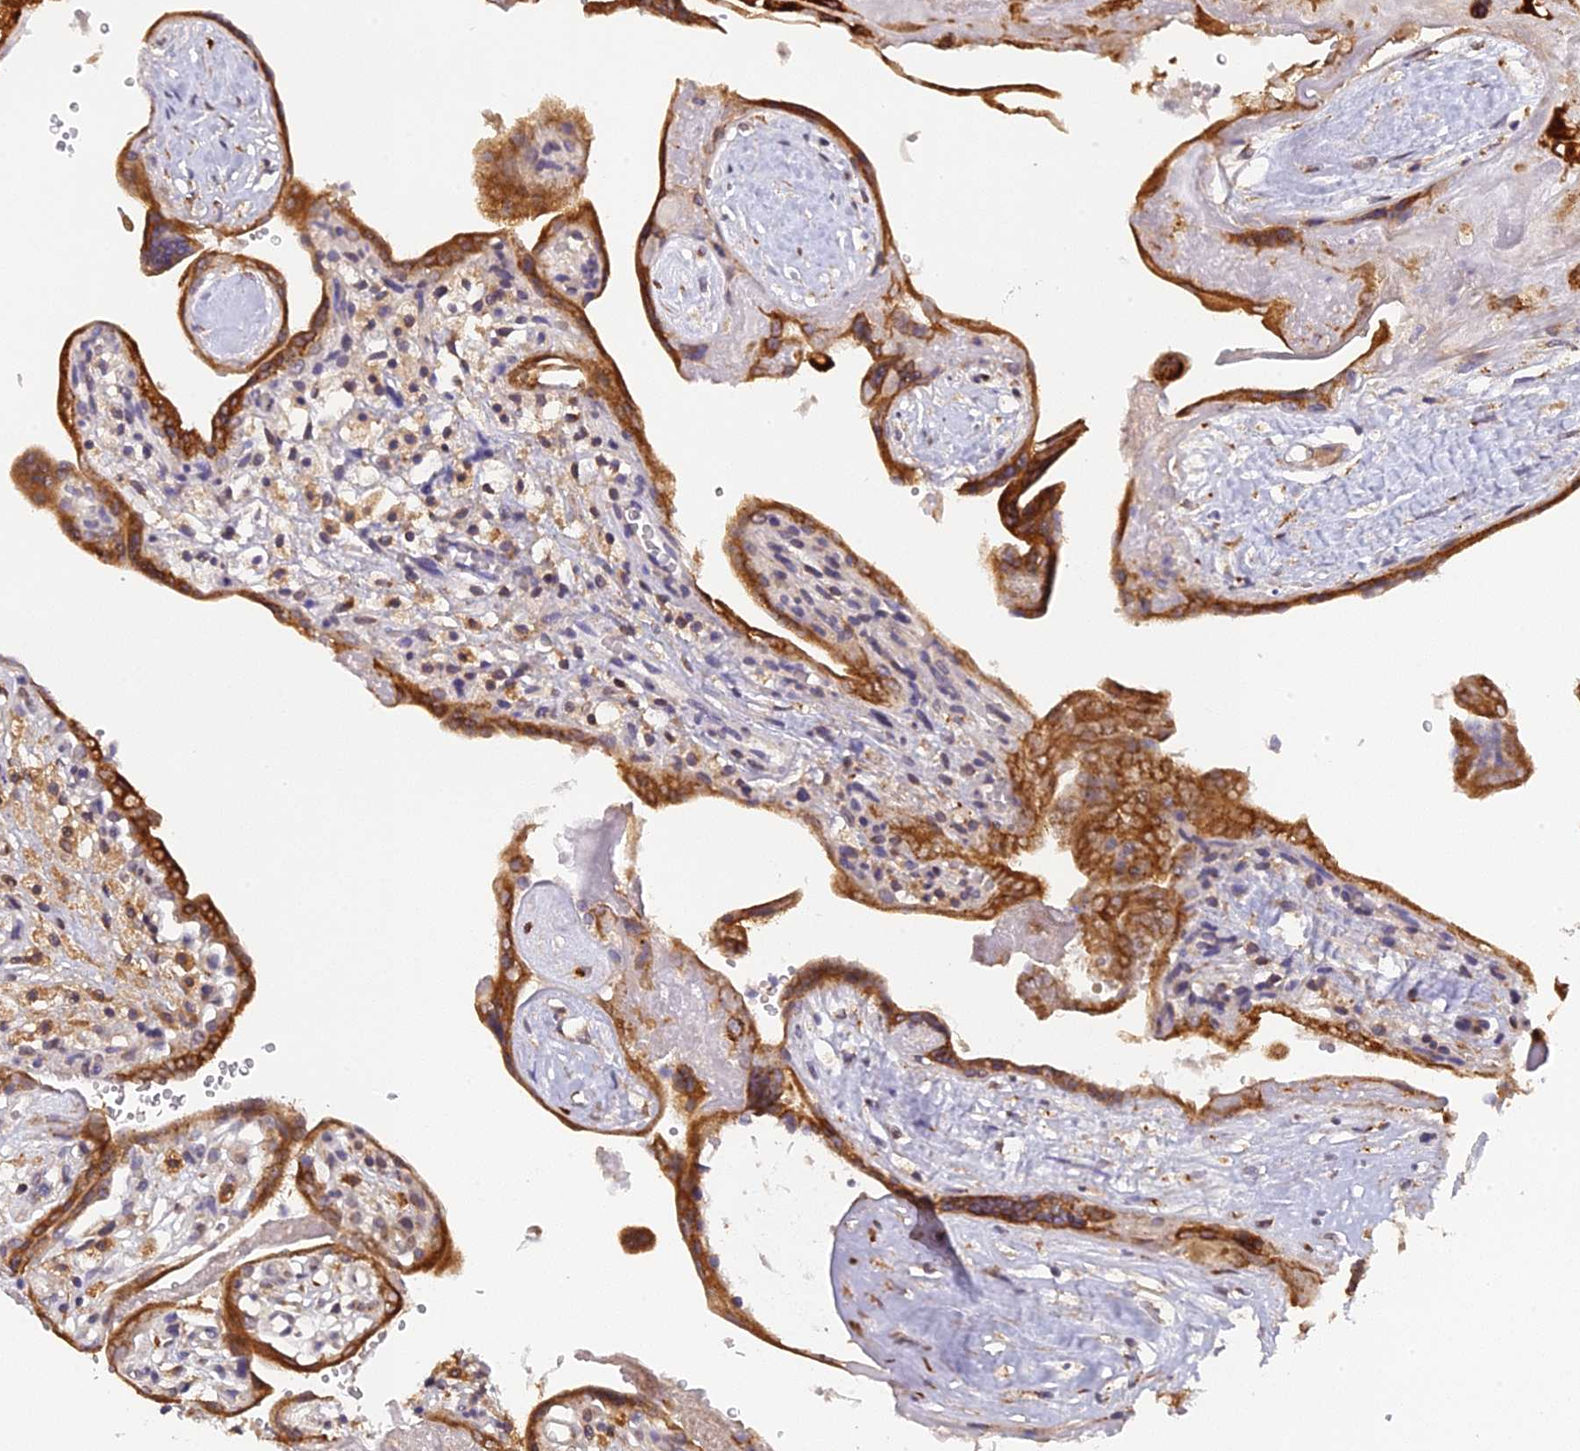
{"staining": {"intensity": "strong", "quantity": ">75%", "location": "cytoplasmic/membranous"}, "tissue": "placenta", "cell_type": "Decidual cells", "image_type": "normal", "snomed": [{"axis": "morphology", "description": "Normal tissue, NOS"}, {"axis": "topography", "description": "Placenta"}], "caption": "Protein expression analysis of unremarkable placenta displays strong cytoplasmic/membranous positivity in about >75% of decidual cells.", "gene": "SNX17", "patient": {"sex": "female", "age": 37}}